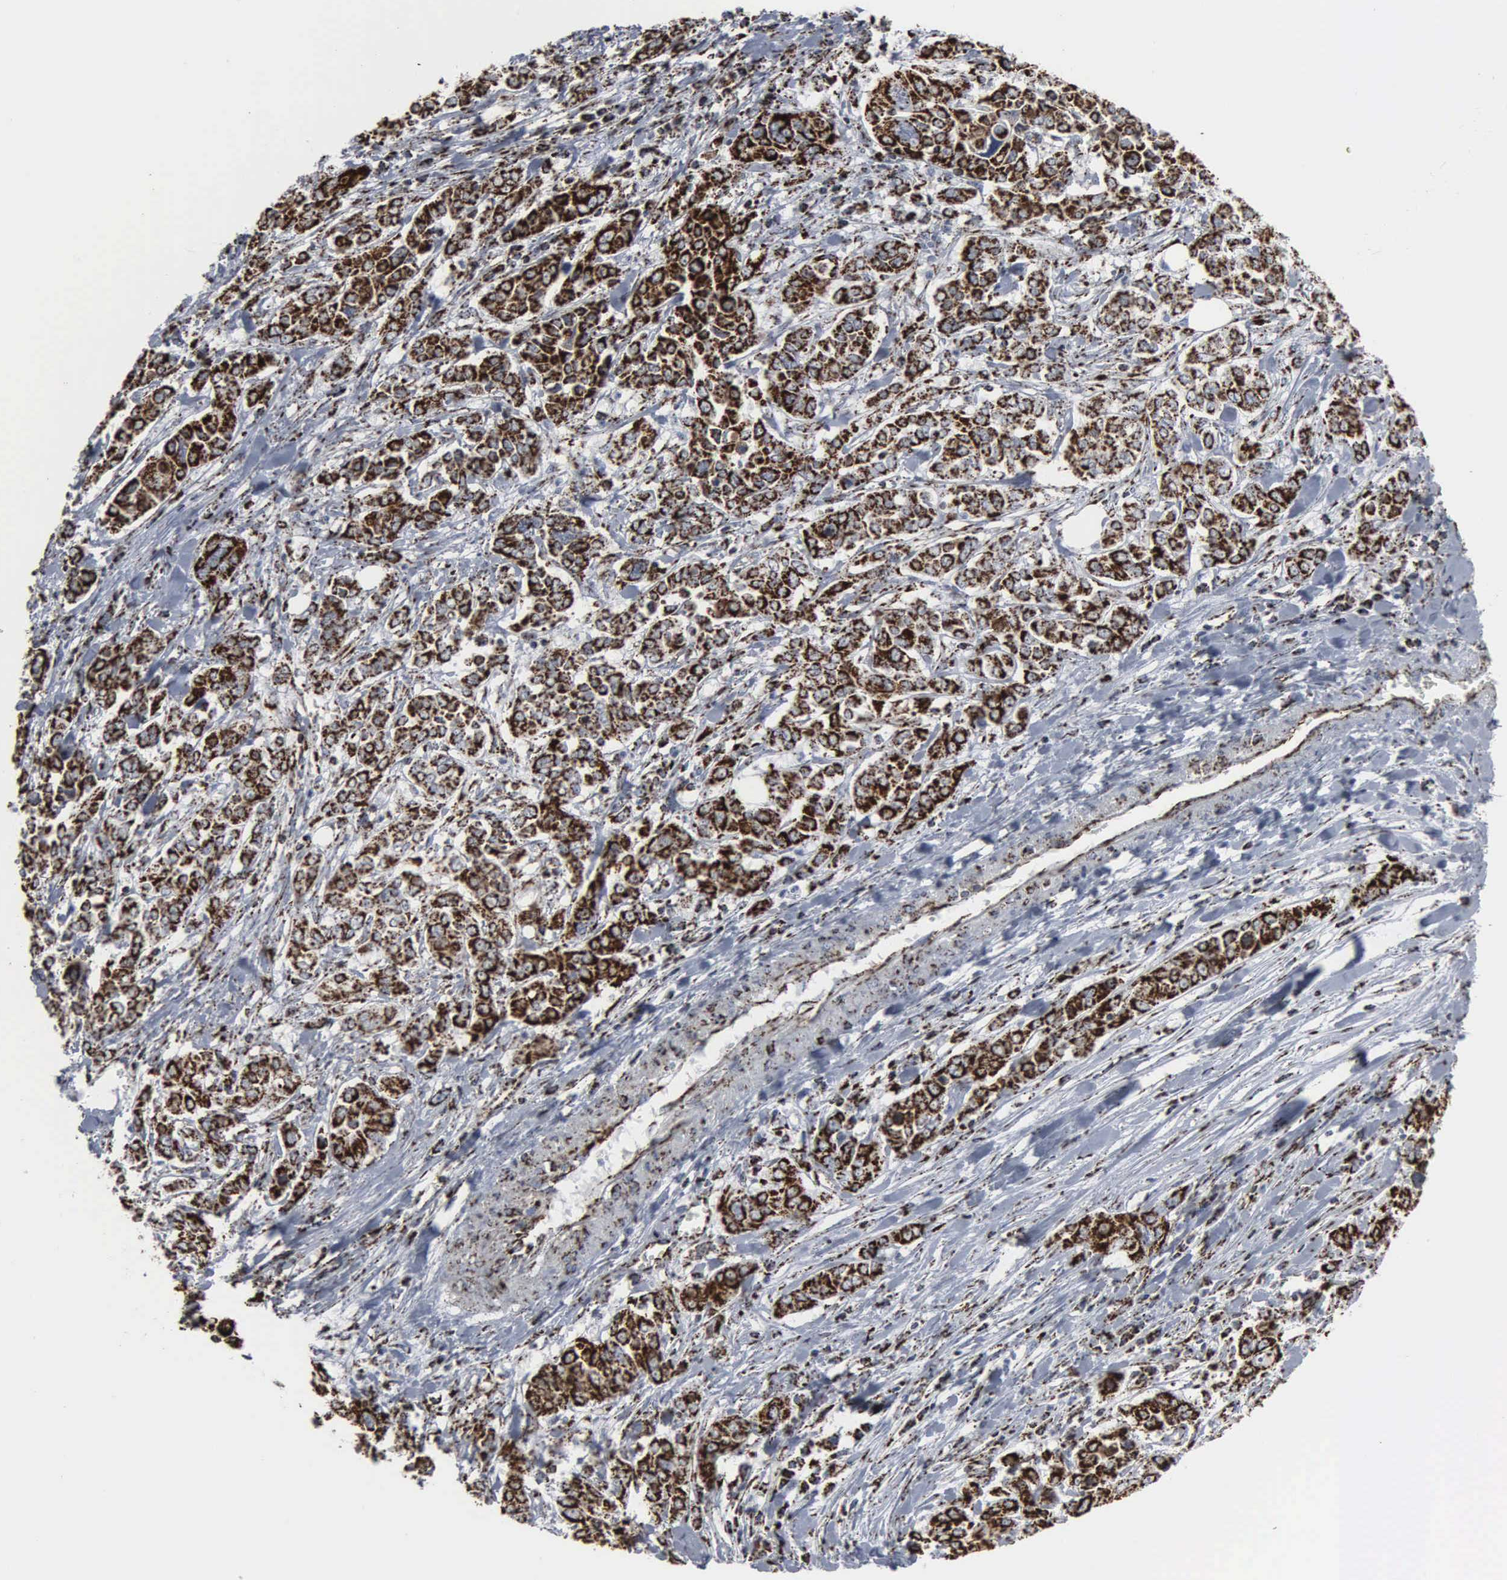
{"staining": {"intensity": "strong", "quantity": ">75%", "location": "cytoplasmic/membranous"}, "tissue": "pancreatic cancer", "cell_type": "Tumor cells", "image_type": "cancer", "snomed": [{"axis": "morphology", "description": "Adenocarcinoma, NOS"}, {"axis": "topography", "description": "Pancreas"}], "caption": "IHC histopathology image of human pancreatic cancer (adenocarcinoma) stained for a protein (brown), which exhibits high levels of strong cytoplasmic/membranous positivity in approximately >75% of tumor cells.", "gene": "HSPA9", "patient": {"sex": "female", "age": 52}}